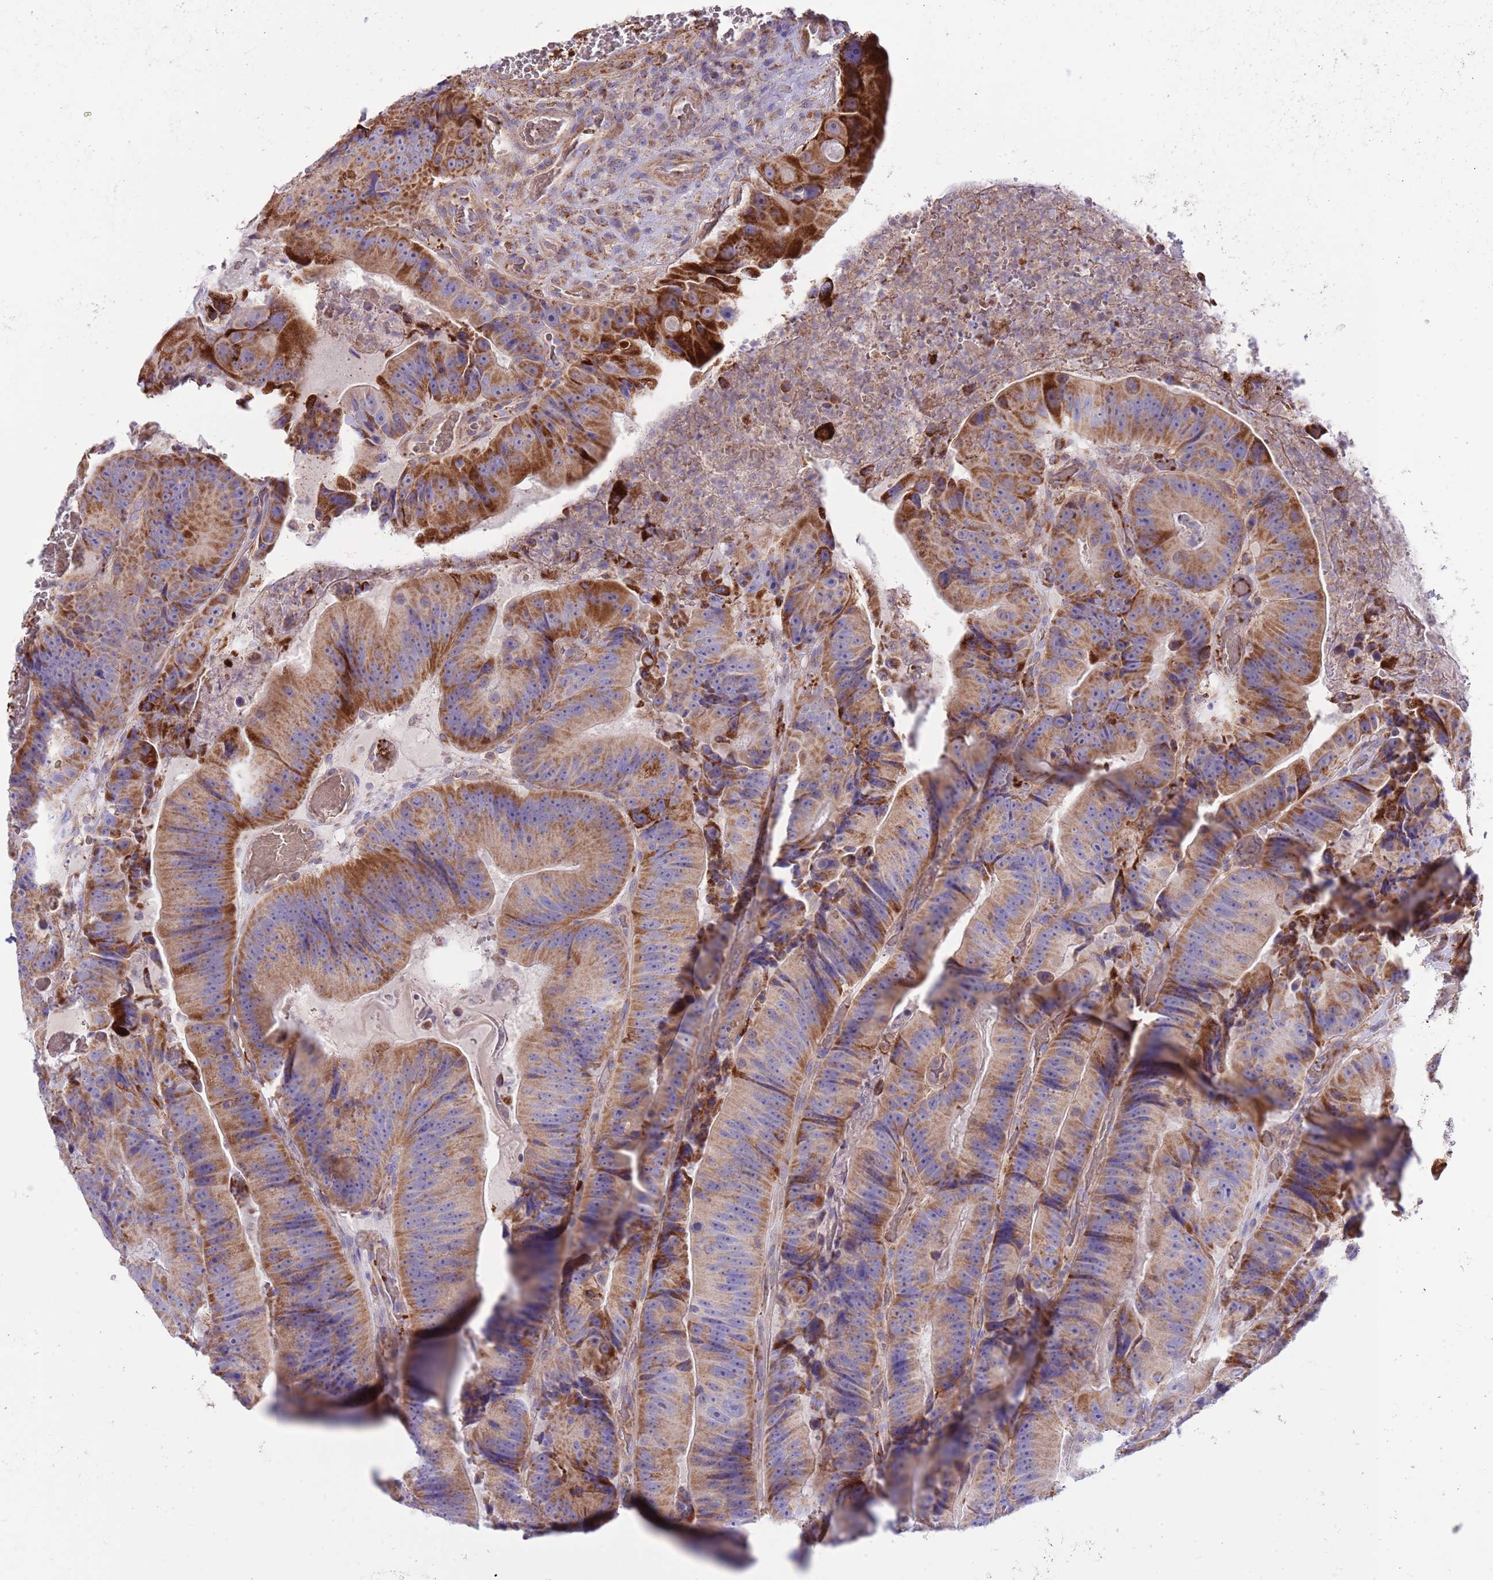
{"staining": {"intensity": "moderate", "quantity": ">75%", "location": "cytoplasmic/membranous"}, "tissue": "colorectal cancer", "cell_type": "Tumor cells", "image_type": "cancer", "snomed": [{"axis": "morphology", "description": "Adenocarcinoma, NOS"}, {"axis": "topography", "description": "Colon"}], "caption": "DAB immunohistochemical staining of human colorectal adenocarcinoma exhibits moderate cytoplasmic/membranous protein staining in about >75% of tumor cells.", "gene": "SS18L2", "patient": {"sex": "female", "age": 86}}